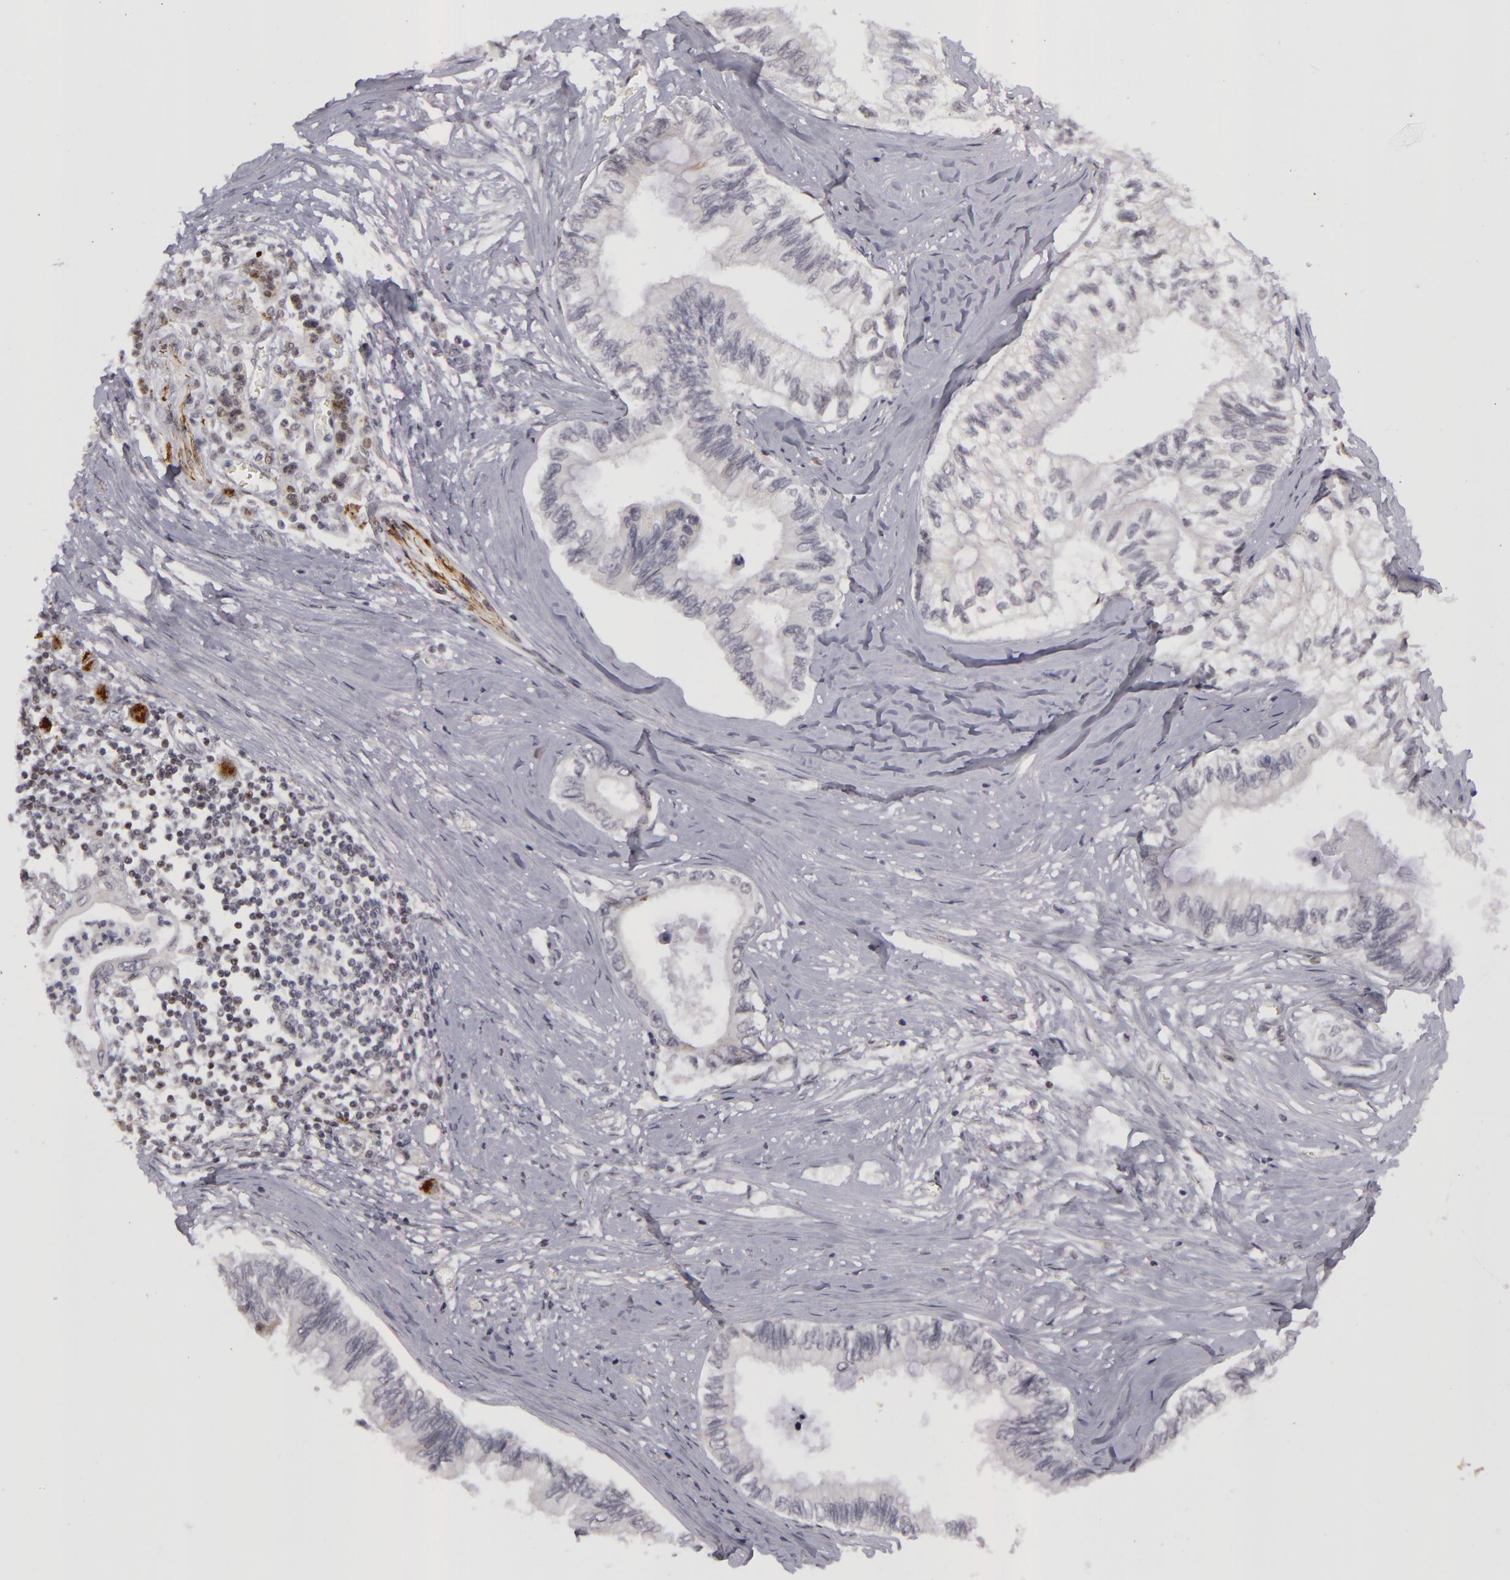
{"staining": {"intensity": "negative", "quantity": "none", "location": "none"}, "tissue": "pancreatic cancer", "cell_type": "Tumor cells", "image_type": "cancer", "snomed": [{"axis": "morphology", "description": "Adenocarcinoma, NOS"}, {"axis": "topography", "description": "Pancreas"}], "caption": "IHC micrograph of human pancreatic adenocarcinoma stained for a protein (brown), which displays no expression in tumor cells. (Brightfield microscopy of DAB (3,3'-diaminobenzidine) immunohistochemistry at high magnification).", "gene": "RRP7A", "patient": {"sex": "female", "age": 66}}